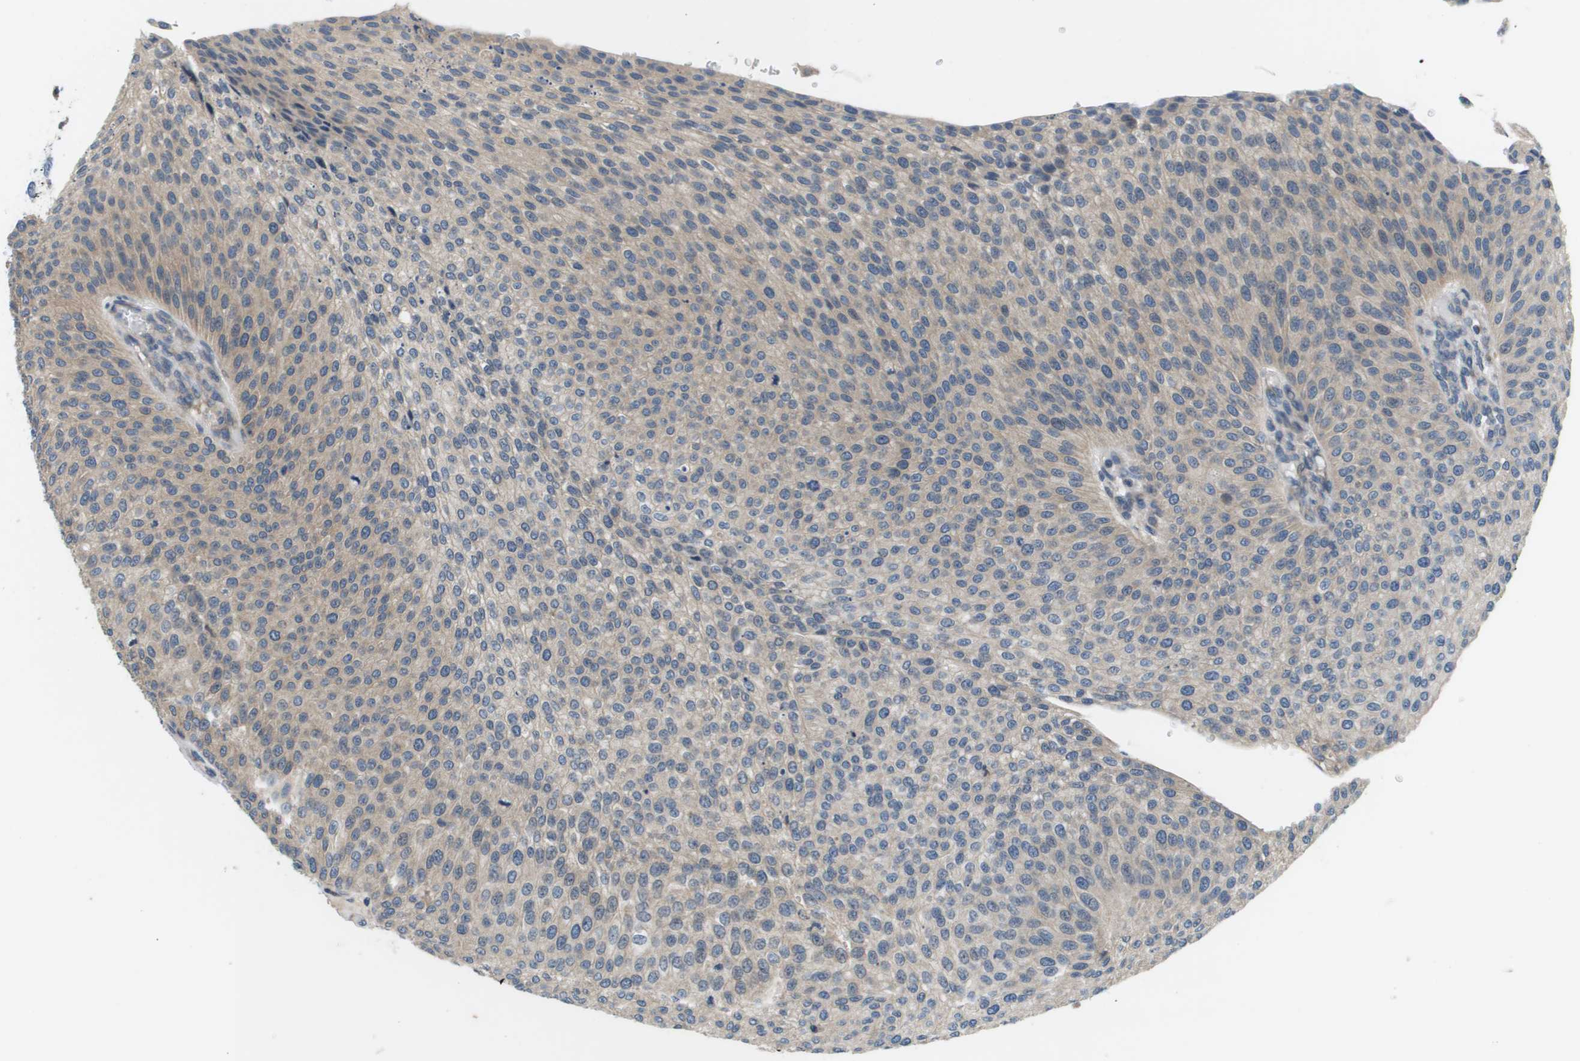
{"staining": {"intensity": "weak", "quantity": "<25%", "location": "cytoplasmic/membranous"}, "tissue": "urothelial cancer", "cell_type": "Tumor cells", "image_type": "cancer", "snomed": [{"axis": "morphology", "description": "Urothelial carcinoma, Low grade"}, {"axis": "topography", "description": "Smooth muscle"}, {"axis": "topography", "description": "Urinary bladder"}], "caption": "An immunohistochemistry micrograph of urothelial carcinoma (low-grade) is shown. There is no staining in tumor cells of urothelial carcinoma (low-grade).", "gene": "SLC25A20", "patient": {"sex": "male", "age": 60}}